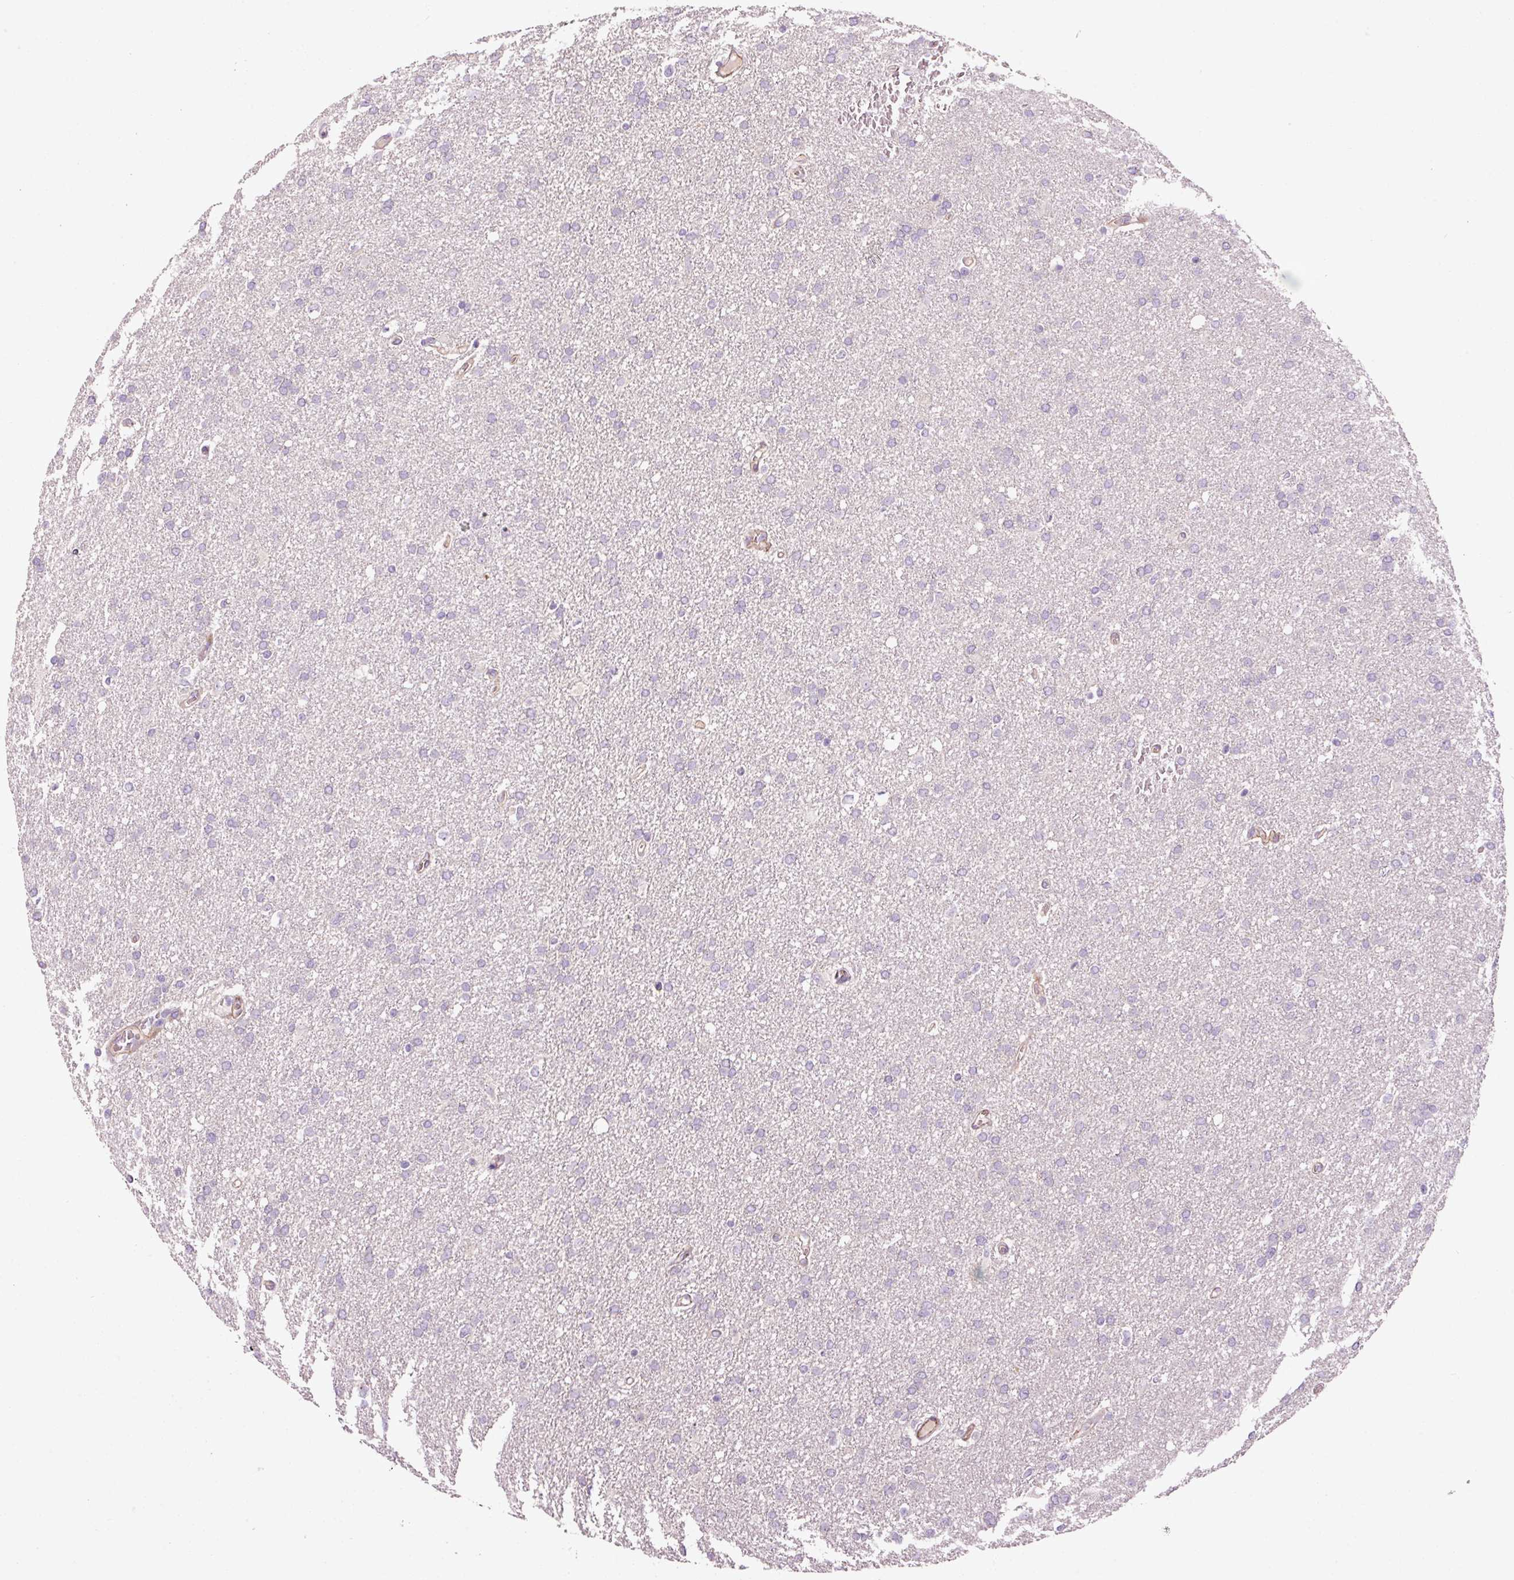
{"staining": {"intensity": "negative", "quantity": "none", "location": "none"}, "tissue": "glioma", "cell_type": "Tumor cells", "image_type": "cancer", "snomed": [{"axis": "morphology", "description": "Glioma, malignant, High grade"}, {"axis": "topography", "description": "Cerebral cortex"}], "caption": "IHC image of glioma stained for a protein (brown), which displays no positivity in tumor cells.", "gene": "ANKRD20A1", "patient": {"sex": "female", "age": 36}}